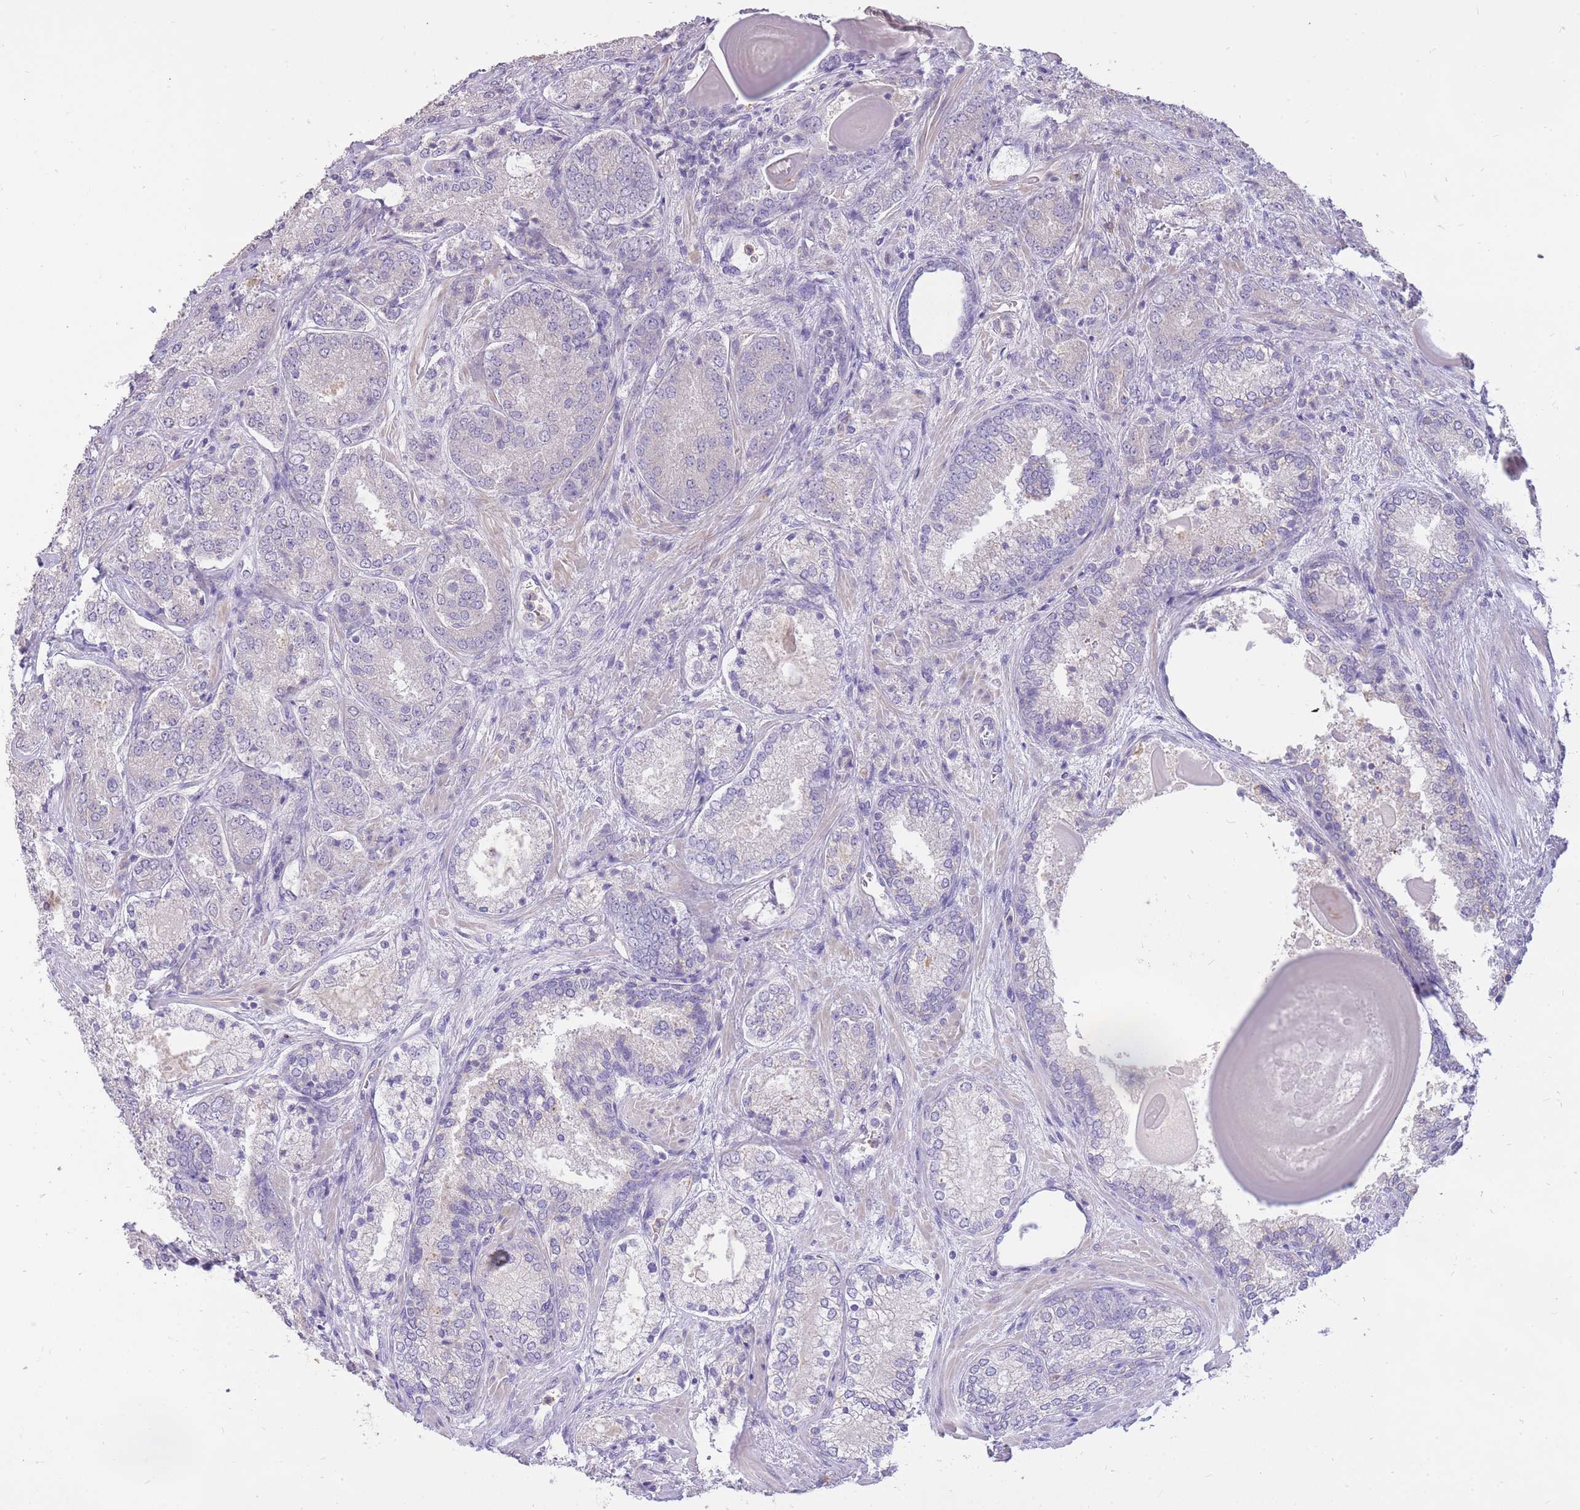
{"staining": {"intensity": "negative", "quantity": "none", "location": "none"}, "tissue": "prostate cancer", "cell_type": "Tumor cells", "image_type": "cancer", "snomed": [{"axis": "morphology", "description": "Adenocarcinoma, High grade"}, {"axis": "topography", "description": "Prostate"}], "caption": "Immunohistochemical staining of human prostate cancer displays no significant staining in tumor cells.", "gene": "FRG2C", "patient": {"sex": "male", "age": 63}}